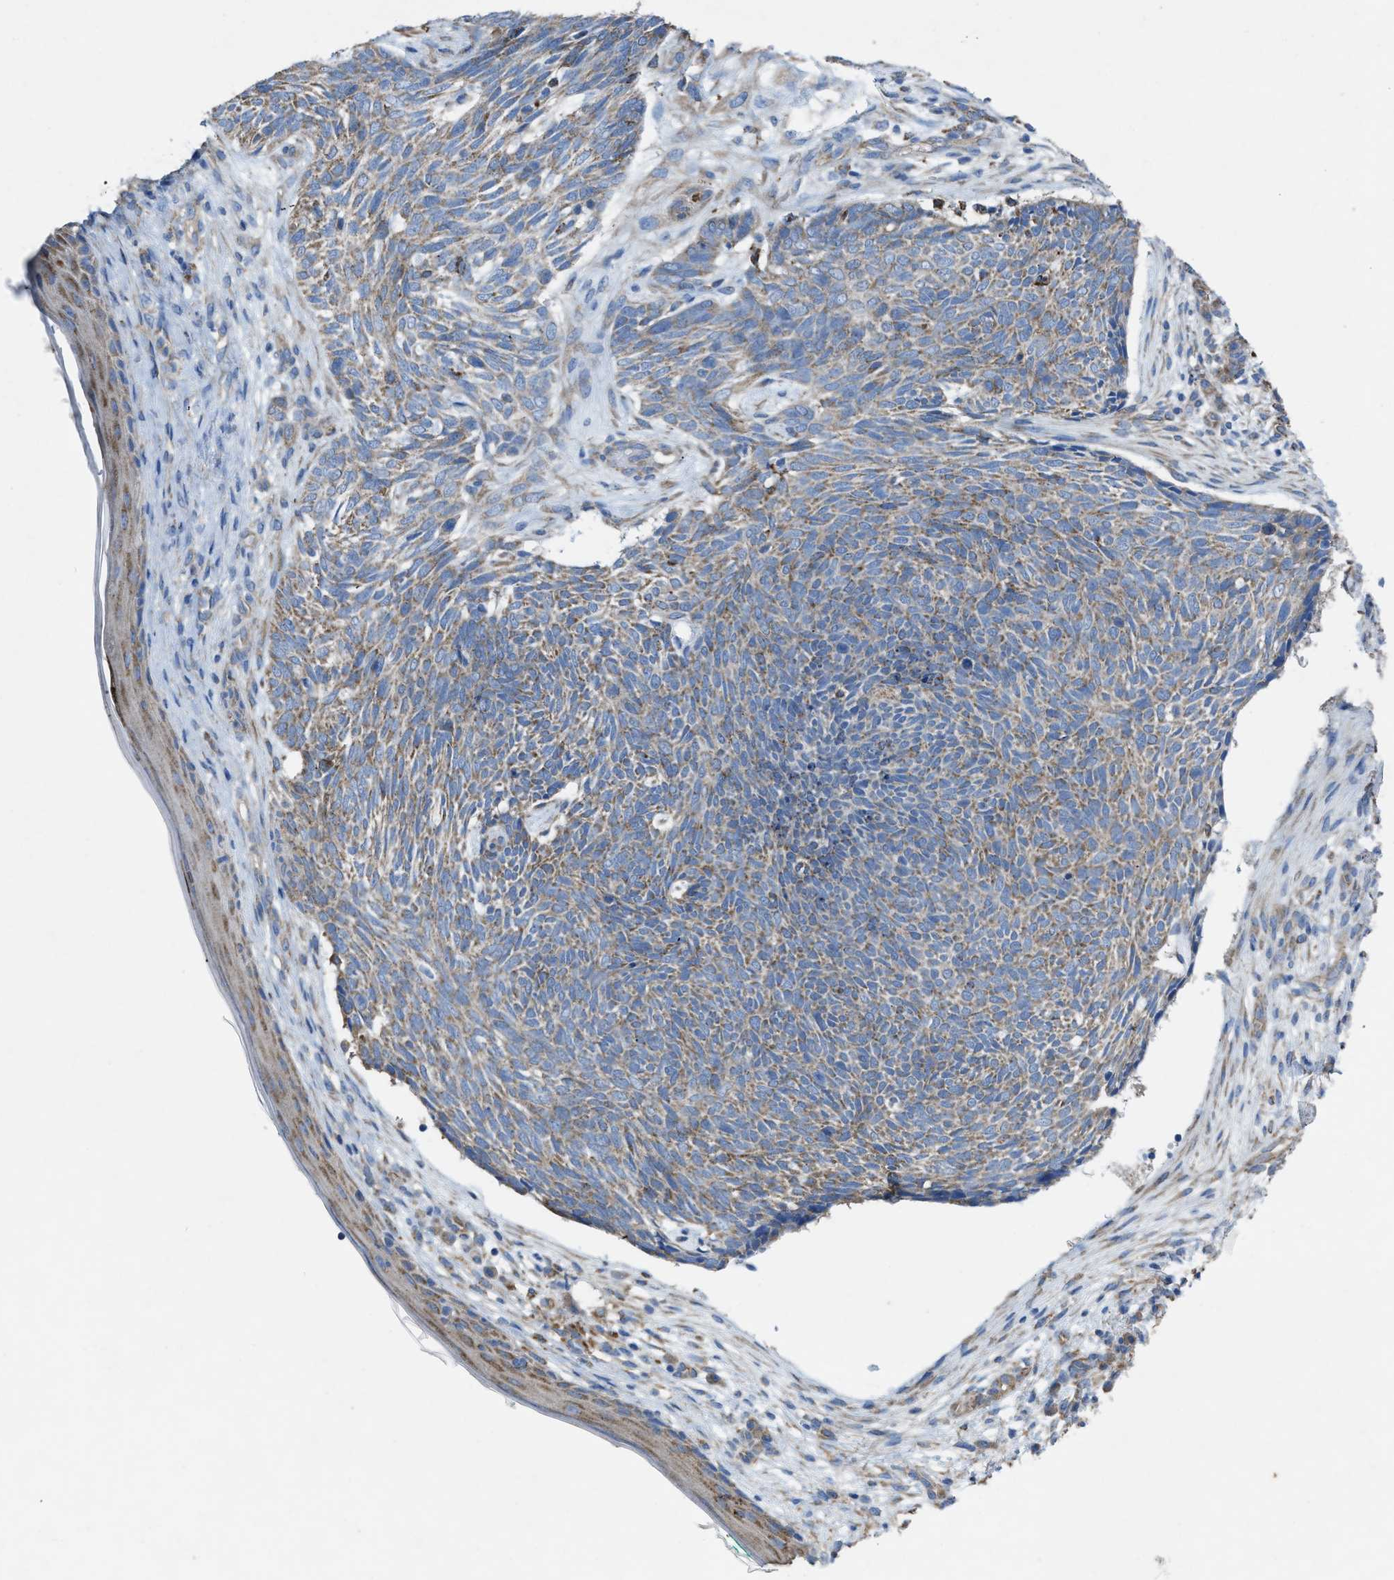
{"staining": {"intensity": "moderate", "quantity": ">75%", "location": "cytoplasmic/membranous"}, "tissue": "skin cancer", "cell_type": "Tumor cells", "image_type": "cancer", "snomed": [{"axis": "morphology", "description": "Basal cell carcinoma"}, {"axis": "topography", "description": "Skin"}], "caption": "Tumor cells demonstrate medium levels of moderate cytoplasmic/membranous staining in about >75% of cells in skin basal cell carcinoma.", "gene": "DOLPP1", "patient": {"sex": "female", "age": 84}}